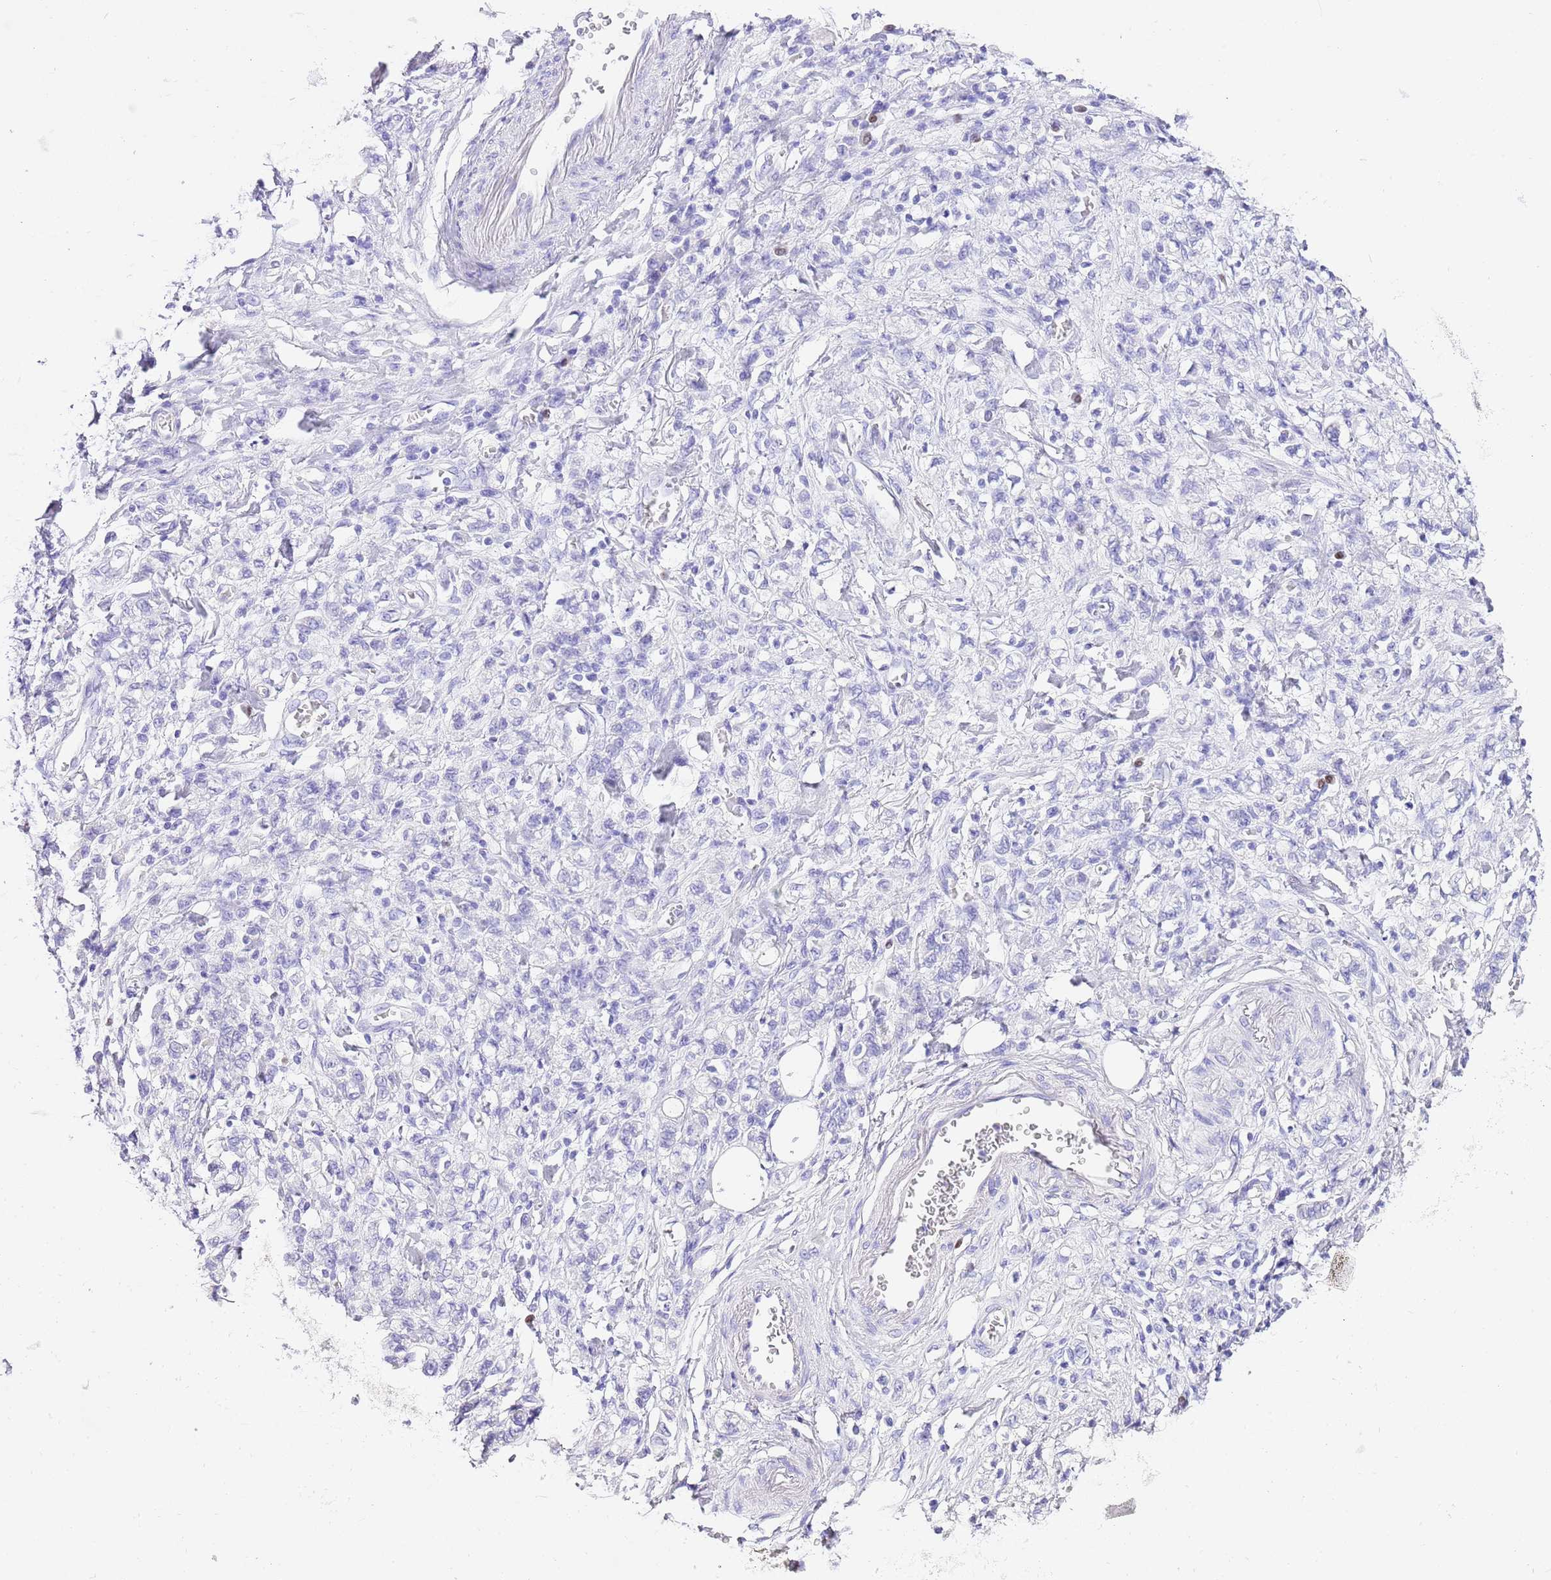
{"staining": {"intensity": "negative", "quantity": "none", "location": "none"}, "tissue": "stomach cancer", "cell_type": "Tumor cells", "image_type": "cancer", "snomed": [{"axis": "morphology", "description": "Adenocarcinoma, NOS"}, {"axis": "topography", "description": "Stomach"}], "caption": "The IHC image has no significant staining in tumor cells of stomach adenocarcinoma tissue.", "gene": "BHLHA15", "patient": {"sex": "male", "age": 77}}